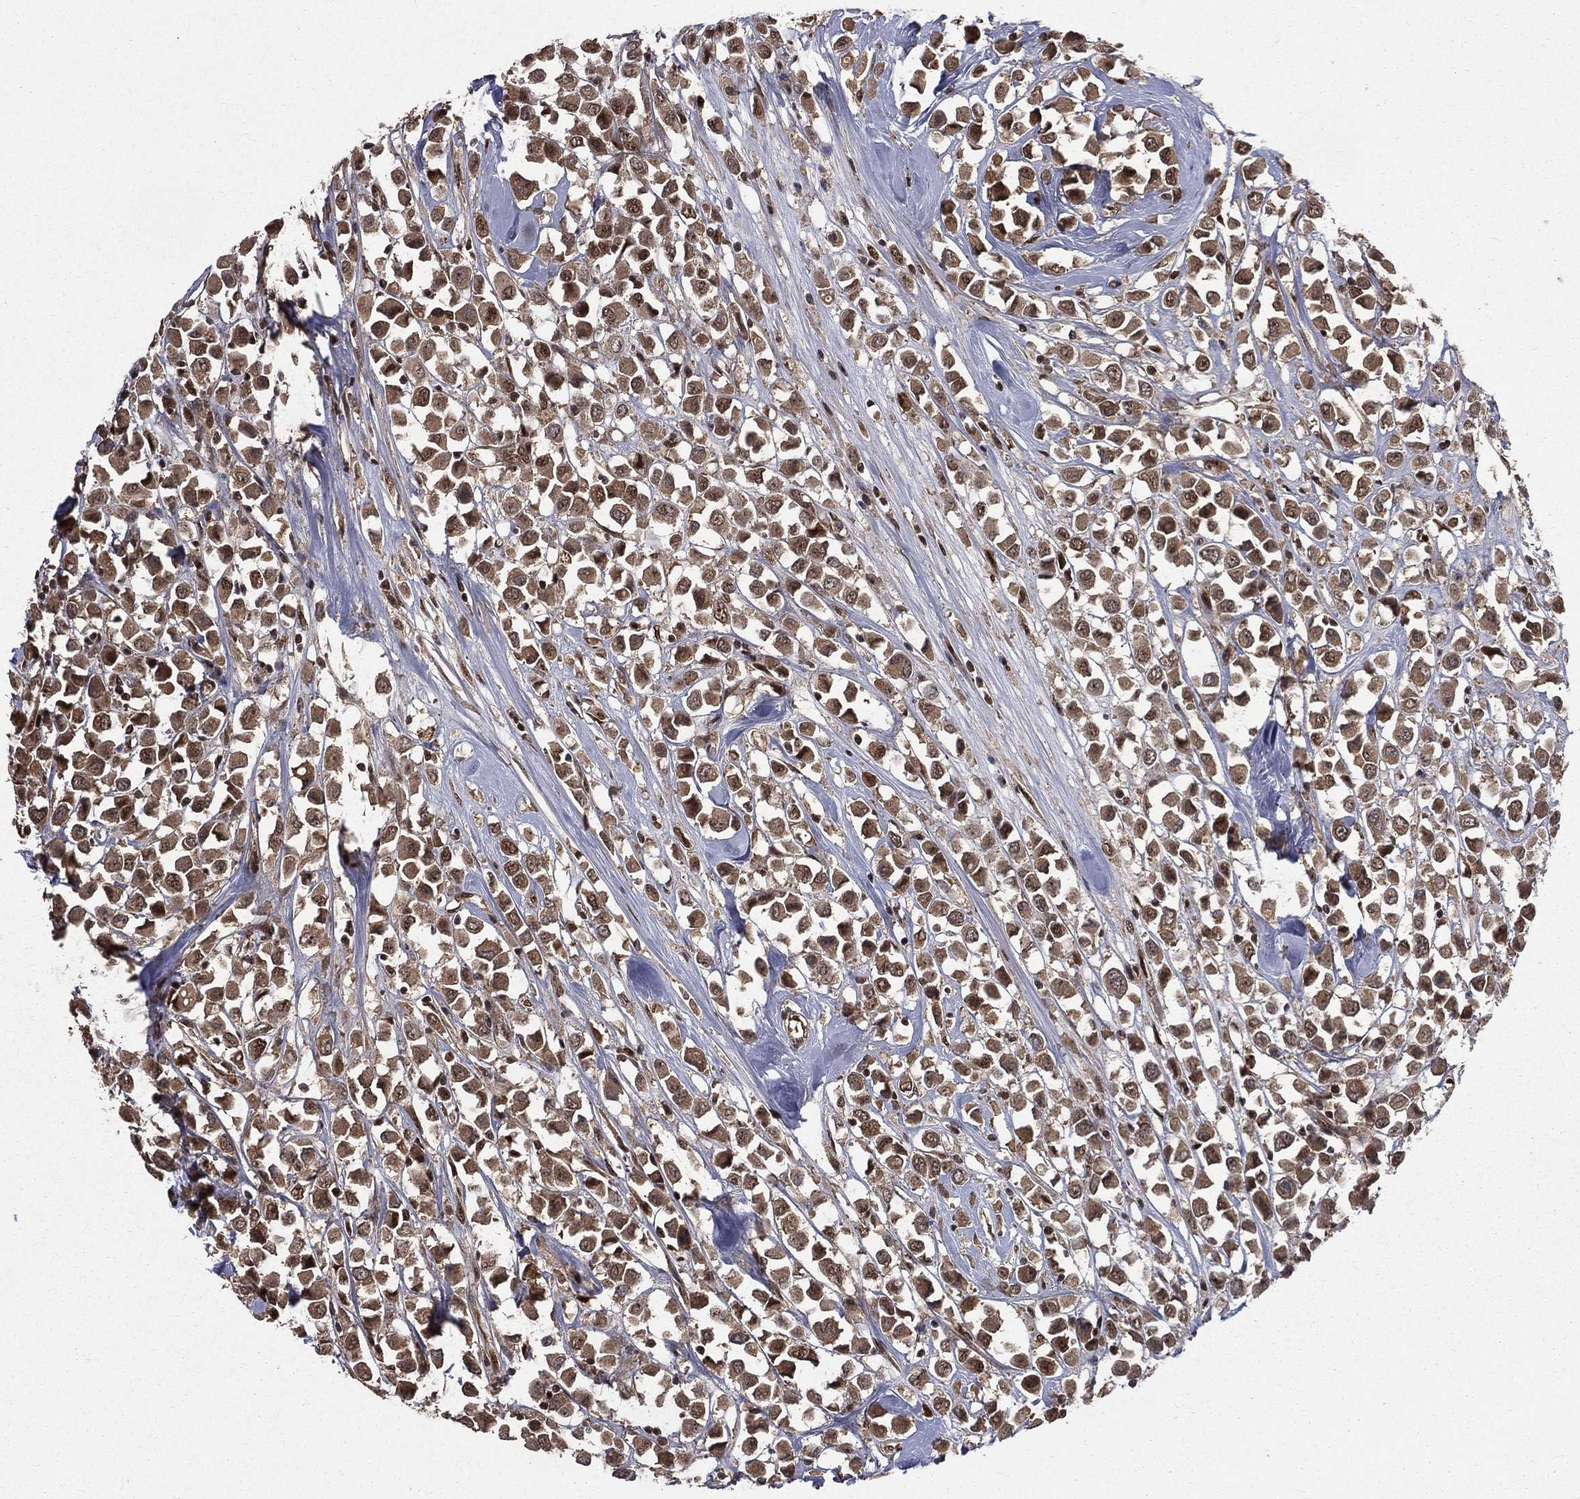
{"staining": {"intensity": "moderate", "quantity": ">75%", "location": "cytoplasmic/membranous,nuclear"}, "tissue": "breast cancer", "cell_type": "Tumor cells", "image_type": "cancer", "snomed": [{"axis": "morphology", "description": "Duct carcinoma"}, {"axis": "topography", "description": "Breast"}], "caption": "Moderate cytoplasmic/membranous and nuclear expression is present in approximately >75% of tumor cells in breast infiltrating ductal carcinoma. The staining was performed using DAB (3,3'-diaminobenzidine), with brown indicating positive protein expression. Nuclei are stained blue with hematoxylin.", "gene": "JMJD6", "patient": {"sex": "female", "age": 61}}